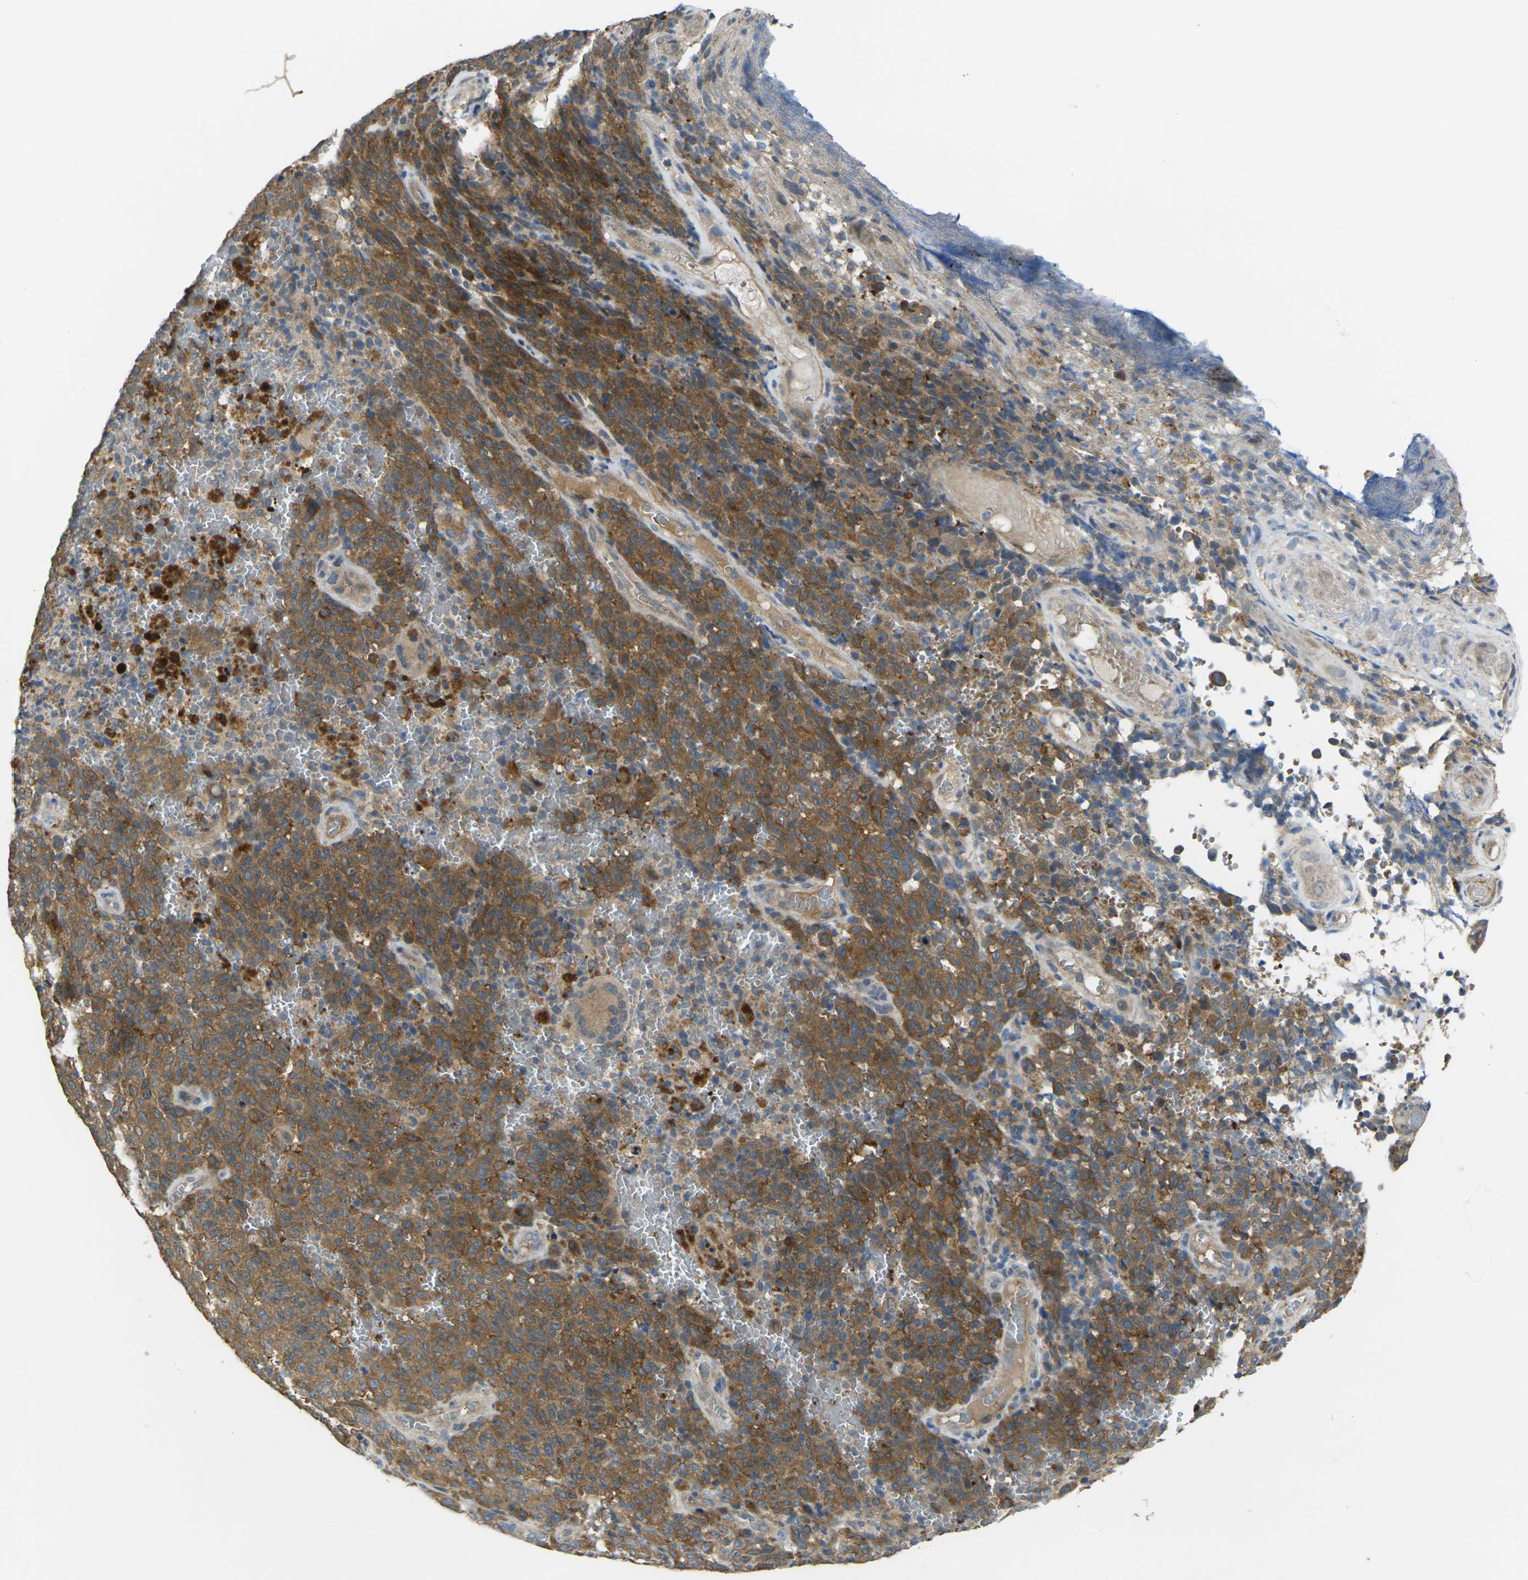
{"staining": {"intensity": "moderate", "quantity": ">75%", "location": "cytoplasmic/membranous"}, "tissue": "melanoma", "cell_type": "Tumor cells", "image_type": "cancer", "snomed": [{"axis": "morphology", "description": "Malignant melanoma, NOS"}, {"axis": "topography", "description": "Skin"}], "caption": "Immunohistochemical staining of human melanoma exhibits medium levels of moderate cytoplasmic/membranous protein staining in about >75% of tumor cells.", "gene": "GNA12", "patient": {"sex": "female", "age": 82}}